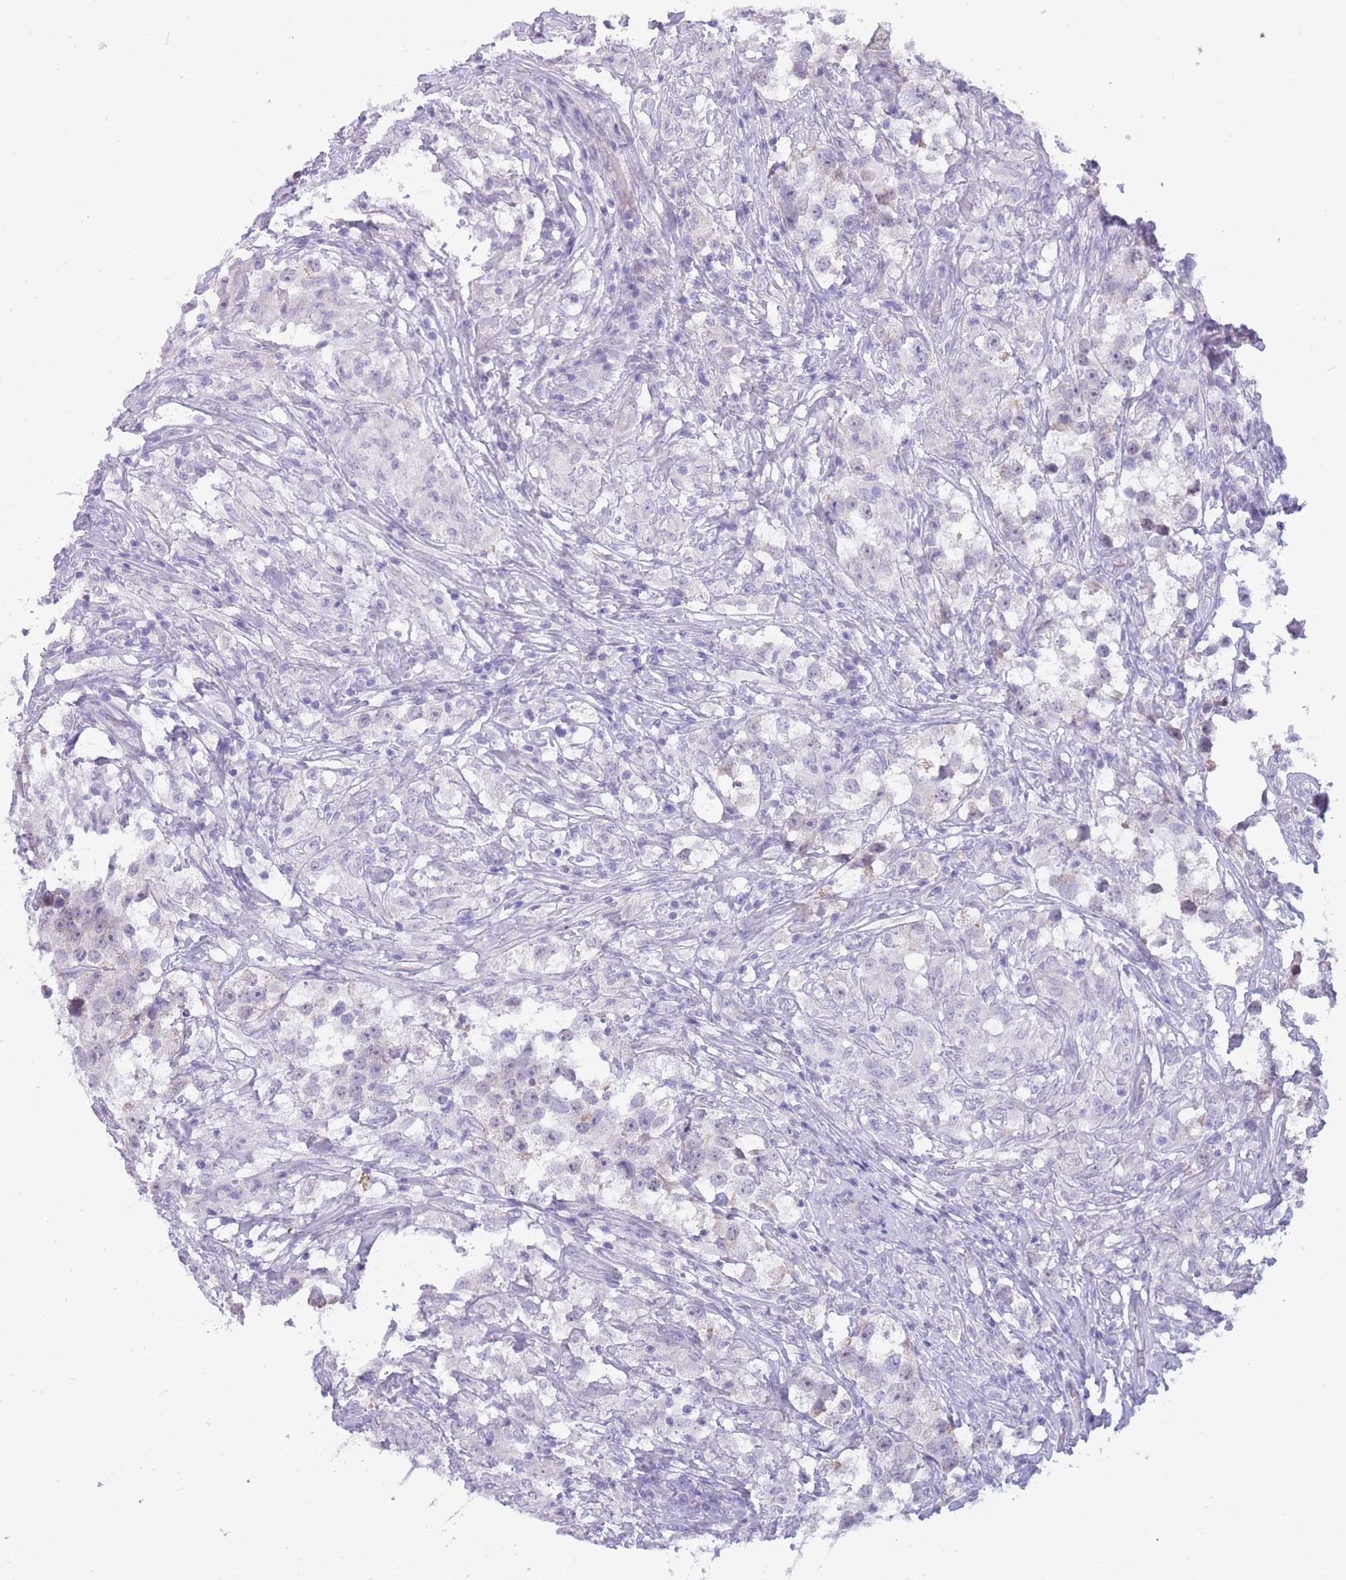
{"staining": {"intensity": "negative", "quantity": "none", "location": "none"}, "tissue": "testis cancer", "cell_type": "Tumor cells", "image_type": "cancer", "snomed": [{"axis": "morphology", "description": "Seminoma, NOS"}, {"axis": "topography", "description": "Testis"}], "caption": "Immunohistochemistry (IHC) photomicrograph of human seminoma (testis) stained for a protein (brown), which exhibits no staining in tumor cells. (DAB (3,3'-diaminobenzidine) IHC visualized using brightfield microscopy, high magnification).", "gene": "PRR23B", "patient": {"sex": "male", "age": 46}}